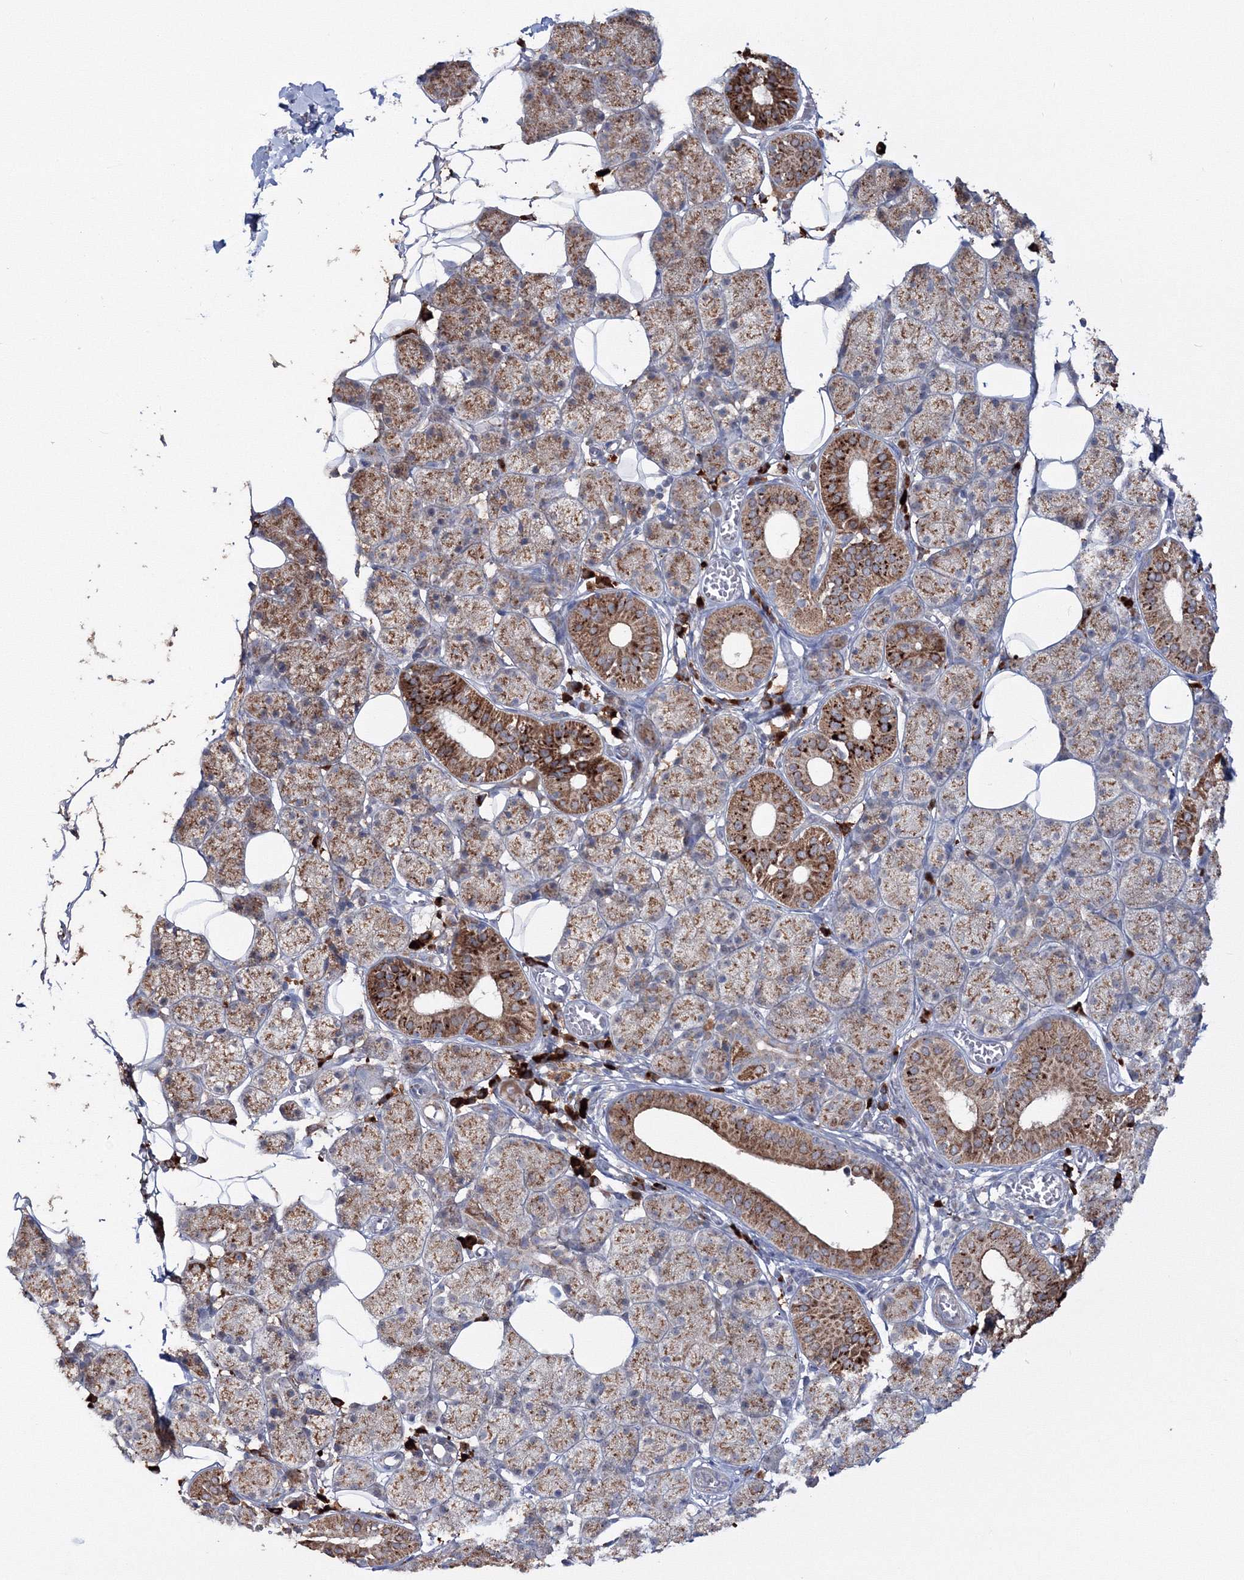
{"staining": {"intensity": "strong", "quantity": "25%-75%", "location": "cytoplasmic/membranous"}, "tissue": "salivary gland", "cell_type": "Glandular cells", "image_type": "normal", "snomed": [{"axis": "morphology", "description": "Normal tissue, NOS"}, {"axis": "topography", "description": "Salivary gland"}], "caption": "Immunohistochemical staining of benign human salivary gland shows high levels of strong cytoplasmic/membranous staining in about 25%-75% of glandular cells. The staining was performed using DAB to visualize the protein expression in brown, while the nuclei were stained in blue with hematoxylin (Magnification: 20x).", "gene": "PEX13", "patient": {"sex": "female", "age": 33}}